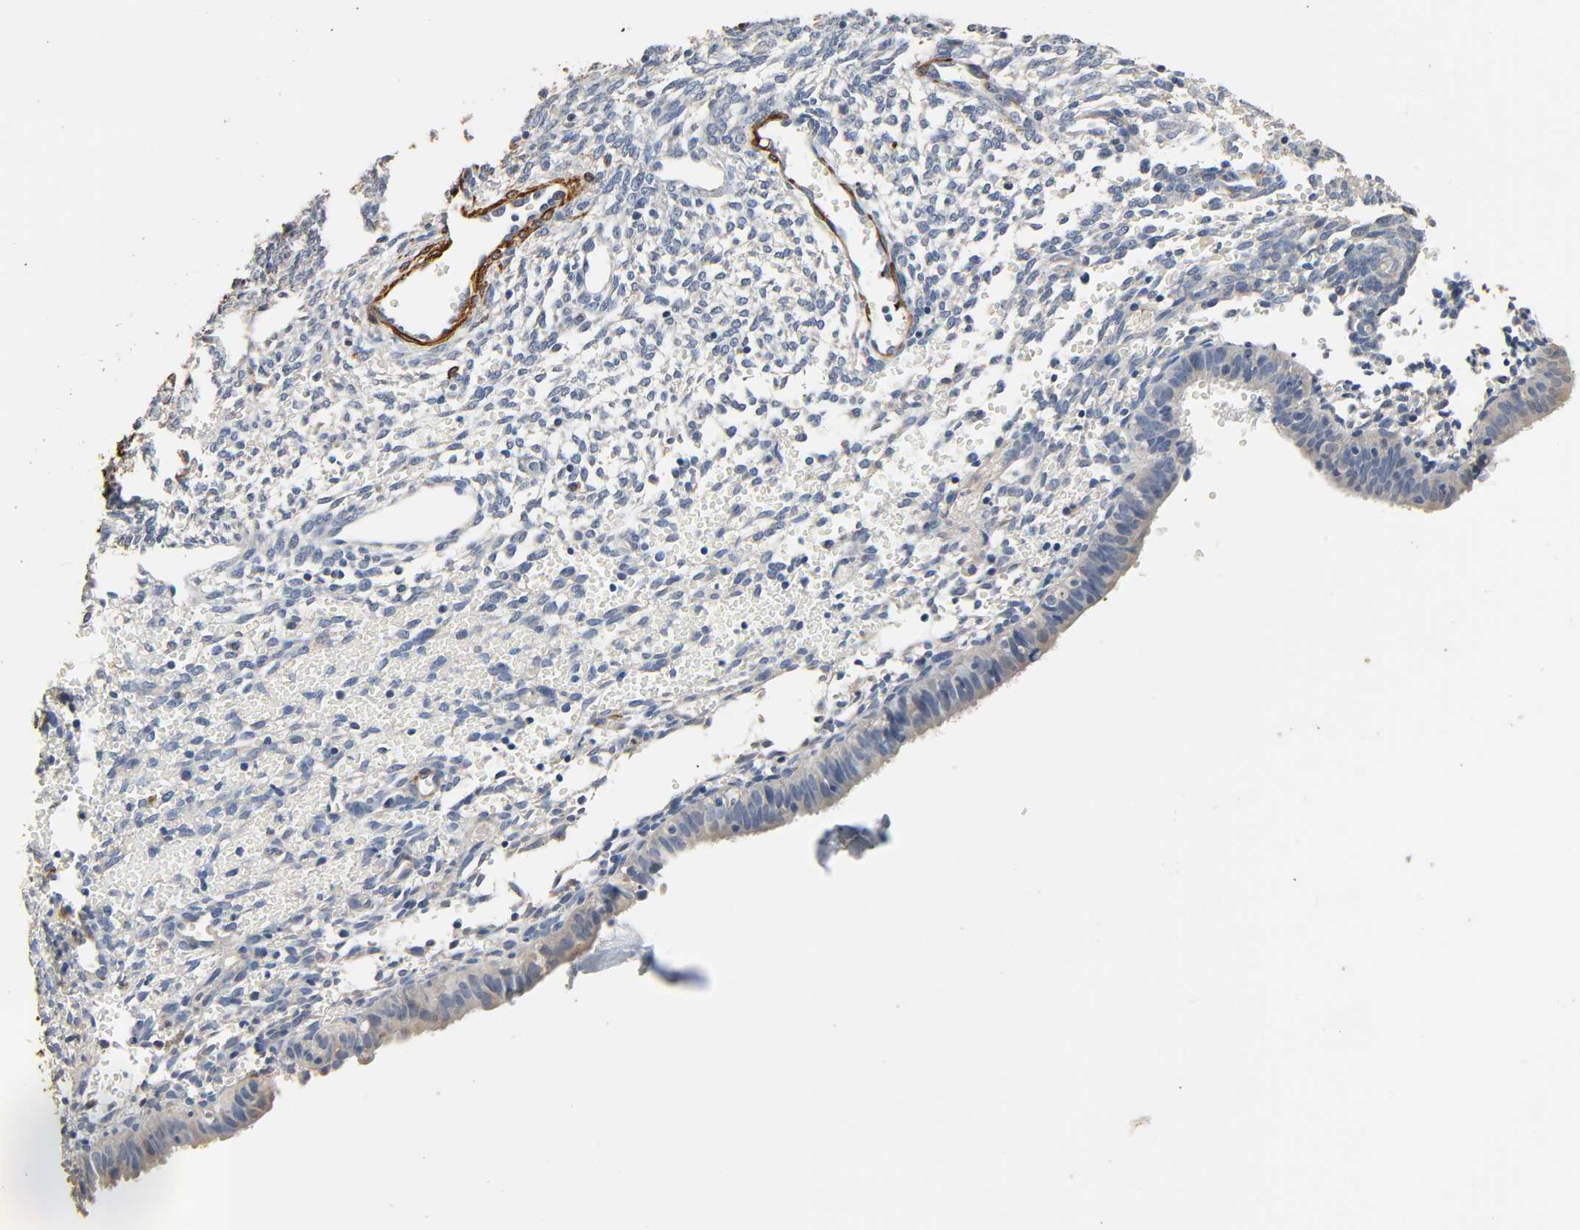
{"staining": {"intensity": "weak", "quantity": "<25%", "location": "cytoplasmic/membranous"}, "tissue": "endometrium", "cell_type": "Cells in endometrial stroma", "image_type": "normal", "snomed": [{"axis": "morphology", "description": "Normal tissue, NOS"}, {"axis": "topography", "description": "Endometrium"}], "caption": "An IHC micrograph of unremarkable endometrium is shown. There is no staining in cells in endometrial stroma of endometrium. (Immunohistochemistry (ihc), brightfield microscopy, high magnification).", "gene": "GSTA1", "patient": {"sex": "female", "age": 61}}